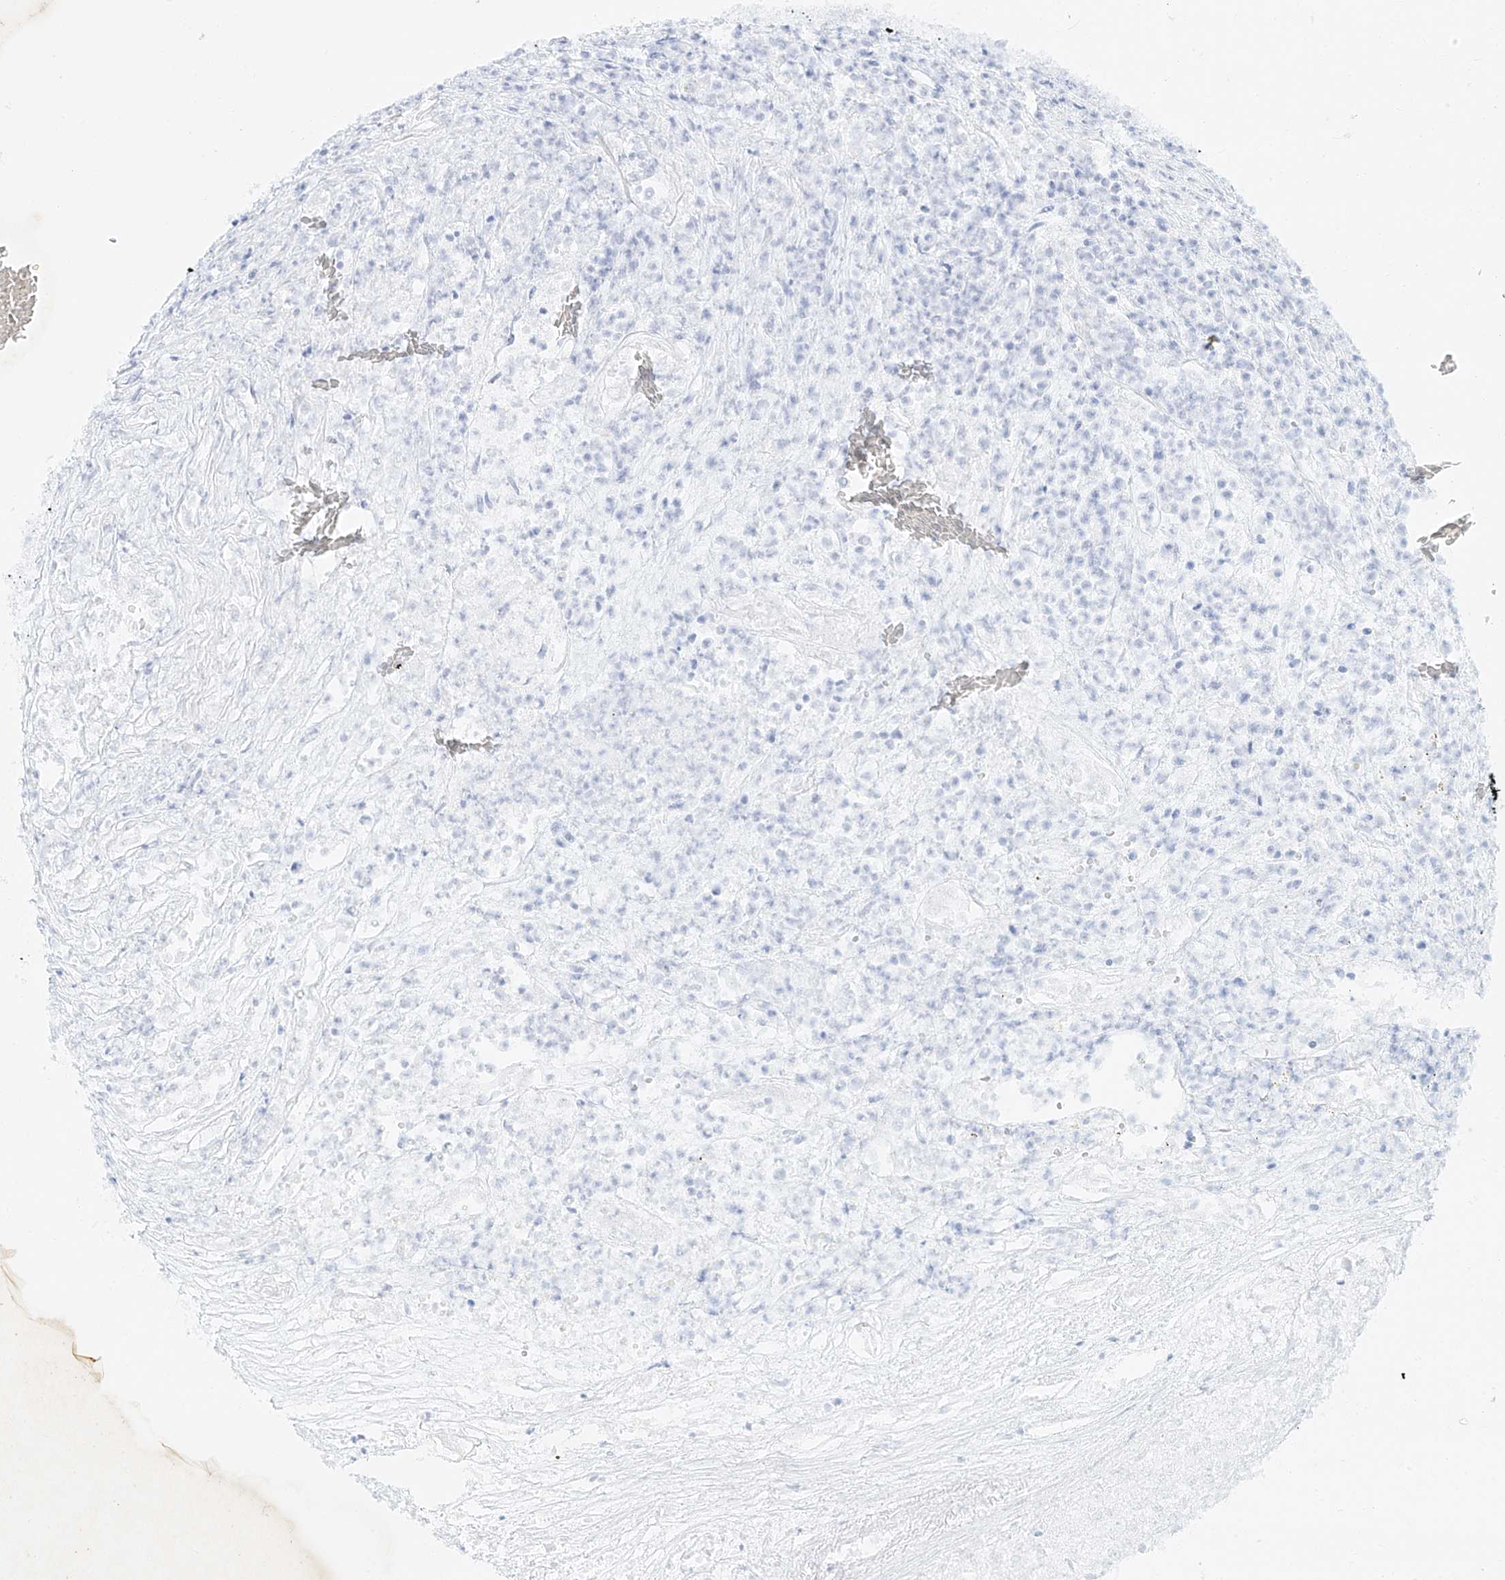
{"staining": {"intensity": "negative", "quantity": "none", "location": "none"}, "tissue": "renal cancer", "cell_type": "Tumor cells", "image_type": "cancer", "snomed": [{"axis": "morphology", "description": "Adenocarcinoma, NOS"}, {"axis": "topography", "description": "Kidney"}], "caption": "Renal adenocarcinoma stained for a protein using immunohistochemistry (IHC) reveals no expression tumor cells.", "gene": "MTX2", "patient": {"sex": "female", "age": 54}}